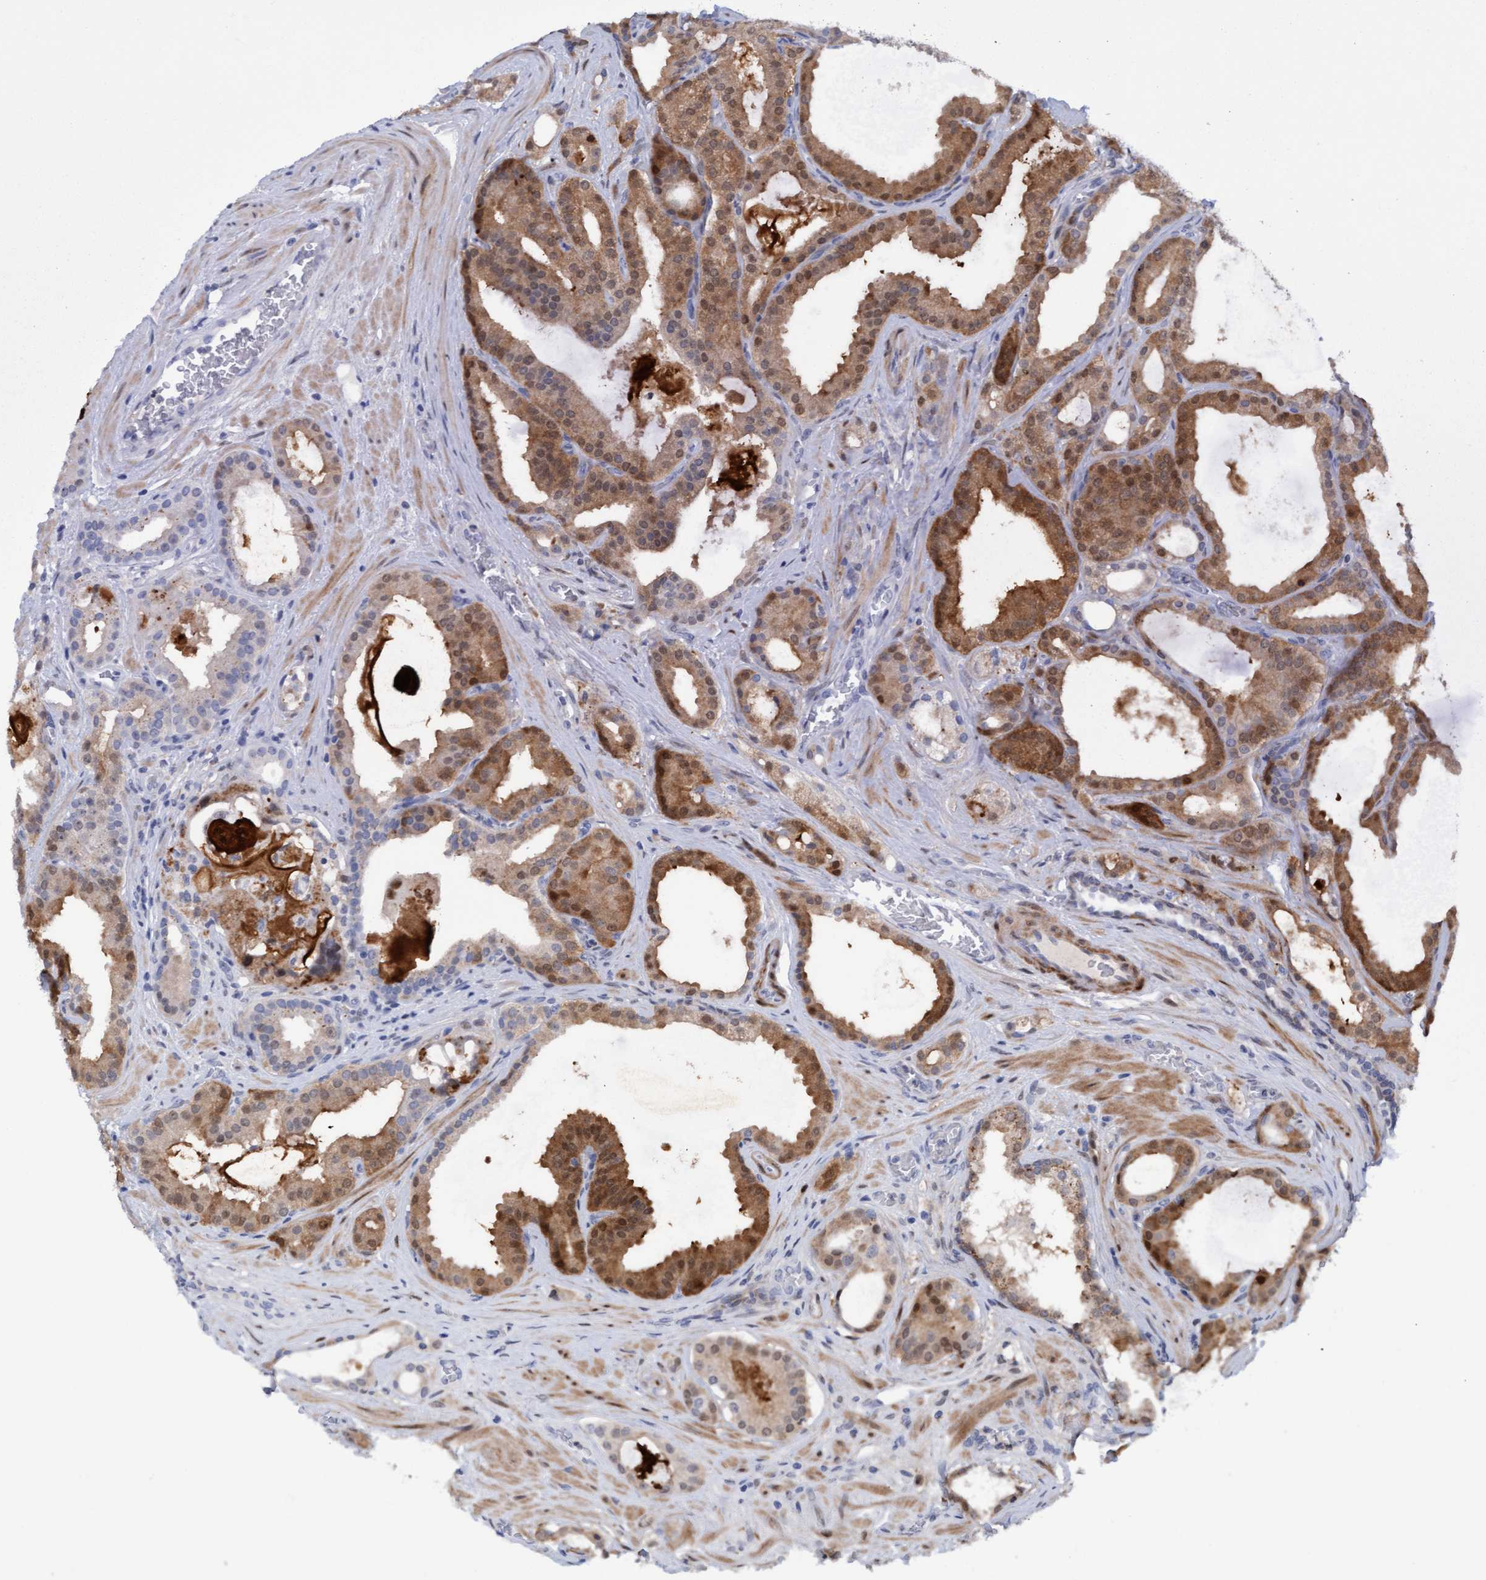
{"staining": {"intensity": "moderate", "quantity": ">75%", "location": "cytoplasmic/membranous,nuclear"}, "tissue": "prostate cancer", "cell_type": "Tumor cells", "image_type": "cancer", "snomed": [{"axis": "morphology", "description": "Adenocarcinoma, High grade"}, {"axis": "topography", "description": "Prostate"}], "caption": "Prostate cancer stained for a protein exhibits moderate cytoplasmic/membranous and nuclear positivity in tumor cells.", "gene": "PINX1", "patient": {"sex": "male", "age": 60}}